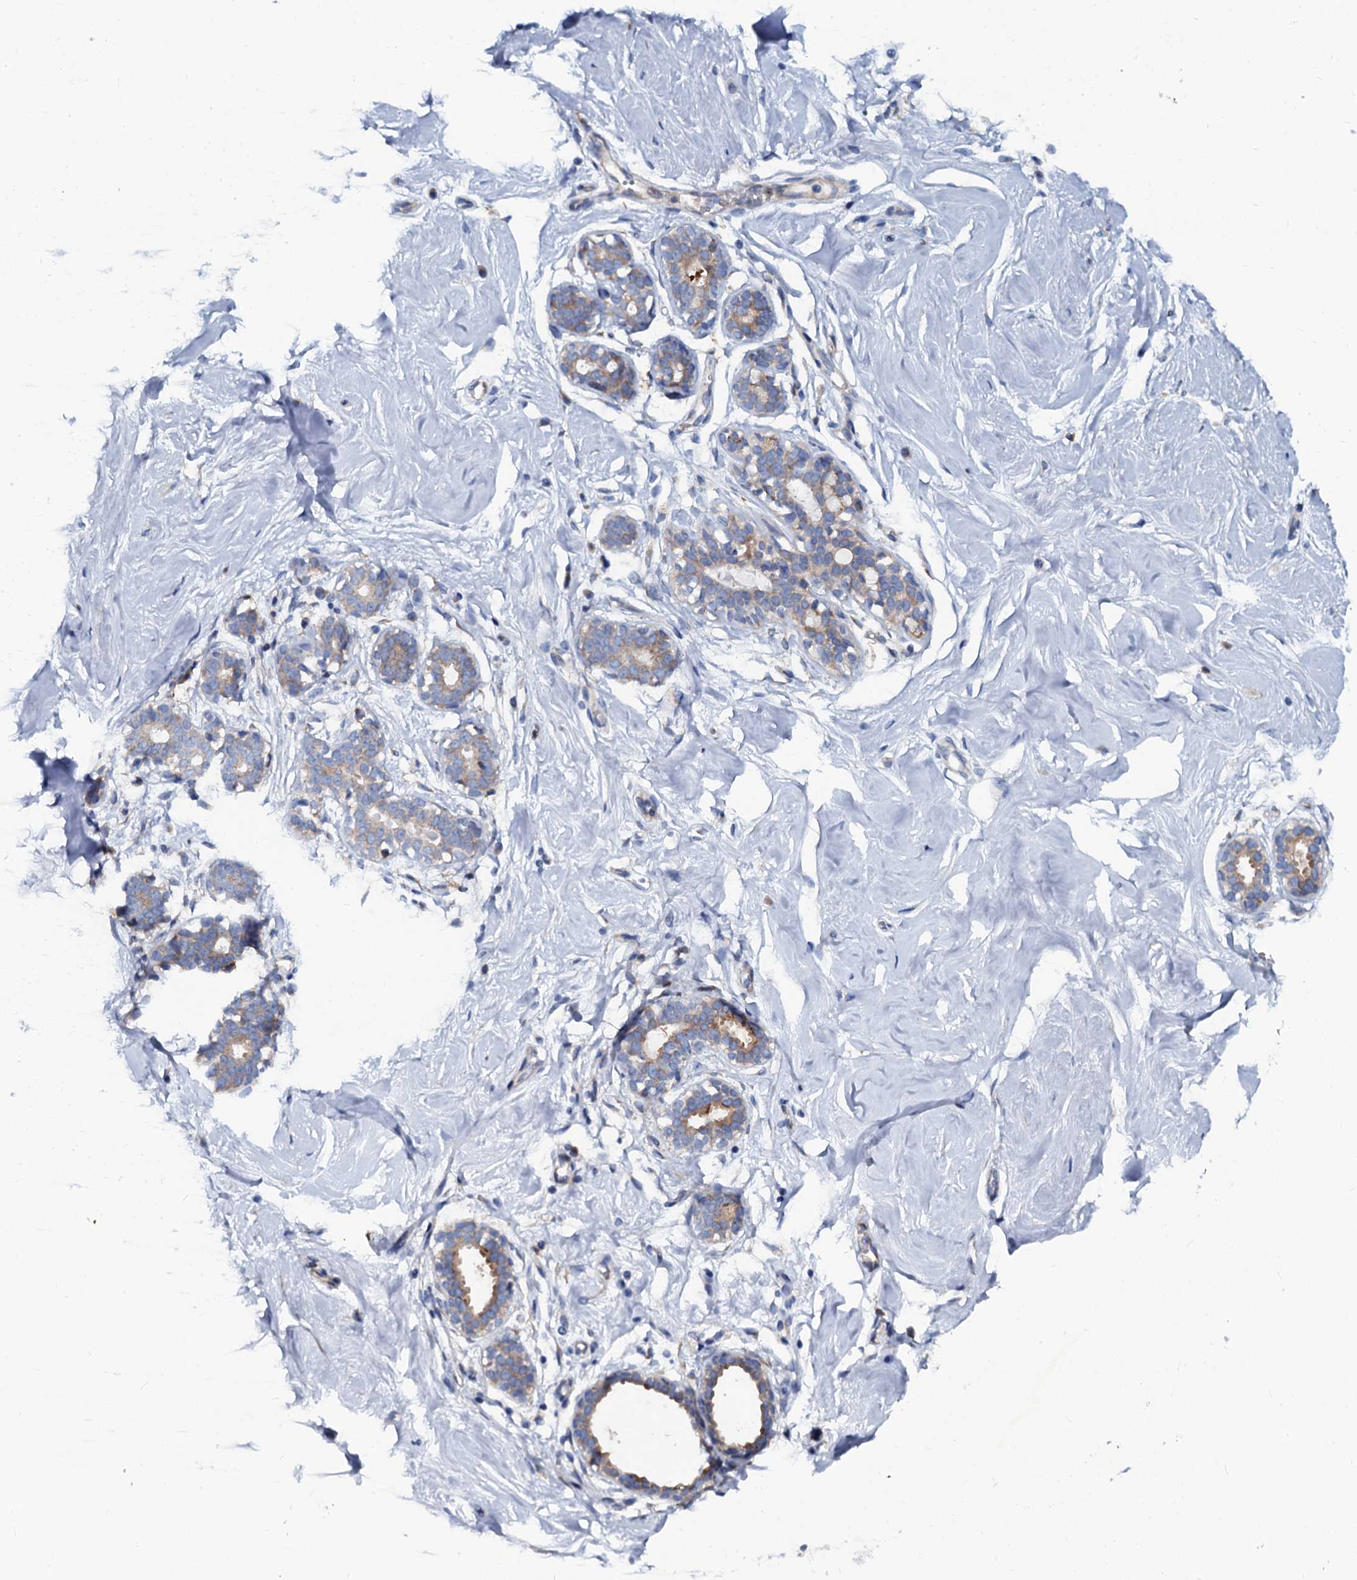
{"staining": {"intensity": "negative", "quantity": "none", "location": "none"}, "tissue": "breast", "cell_type": "Adipocytes", "image_type": "normal", "snomed": [{"axis": "morphology", "description": "Normal tissue, NOS"}, {"axis": "morphology", "description": "Adenoma, NOS"}, {"axis": "topography", "description": "Breast"}], "caption": "Protein analysis of benign breast displays no significant positivity in adipocytes.", "gene": "OTOL1", "patient": {"sex": "female", "age": 23}}